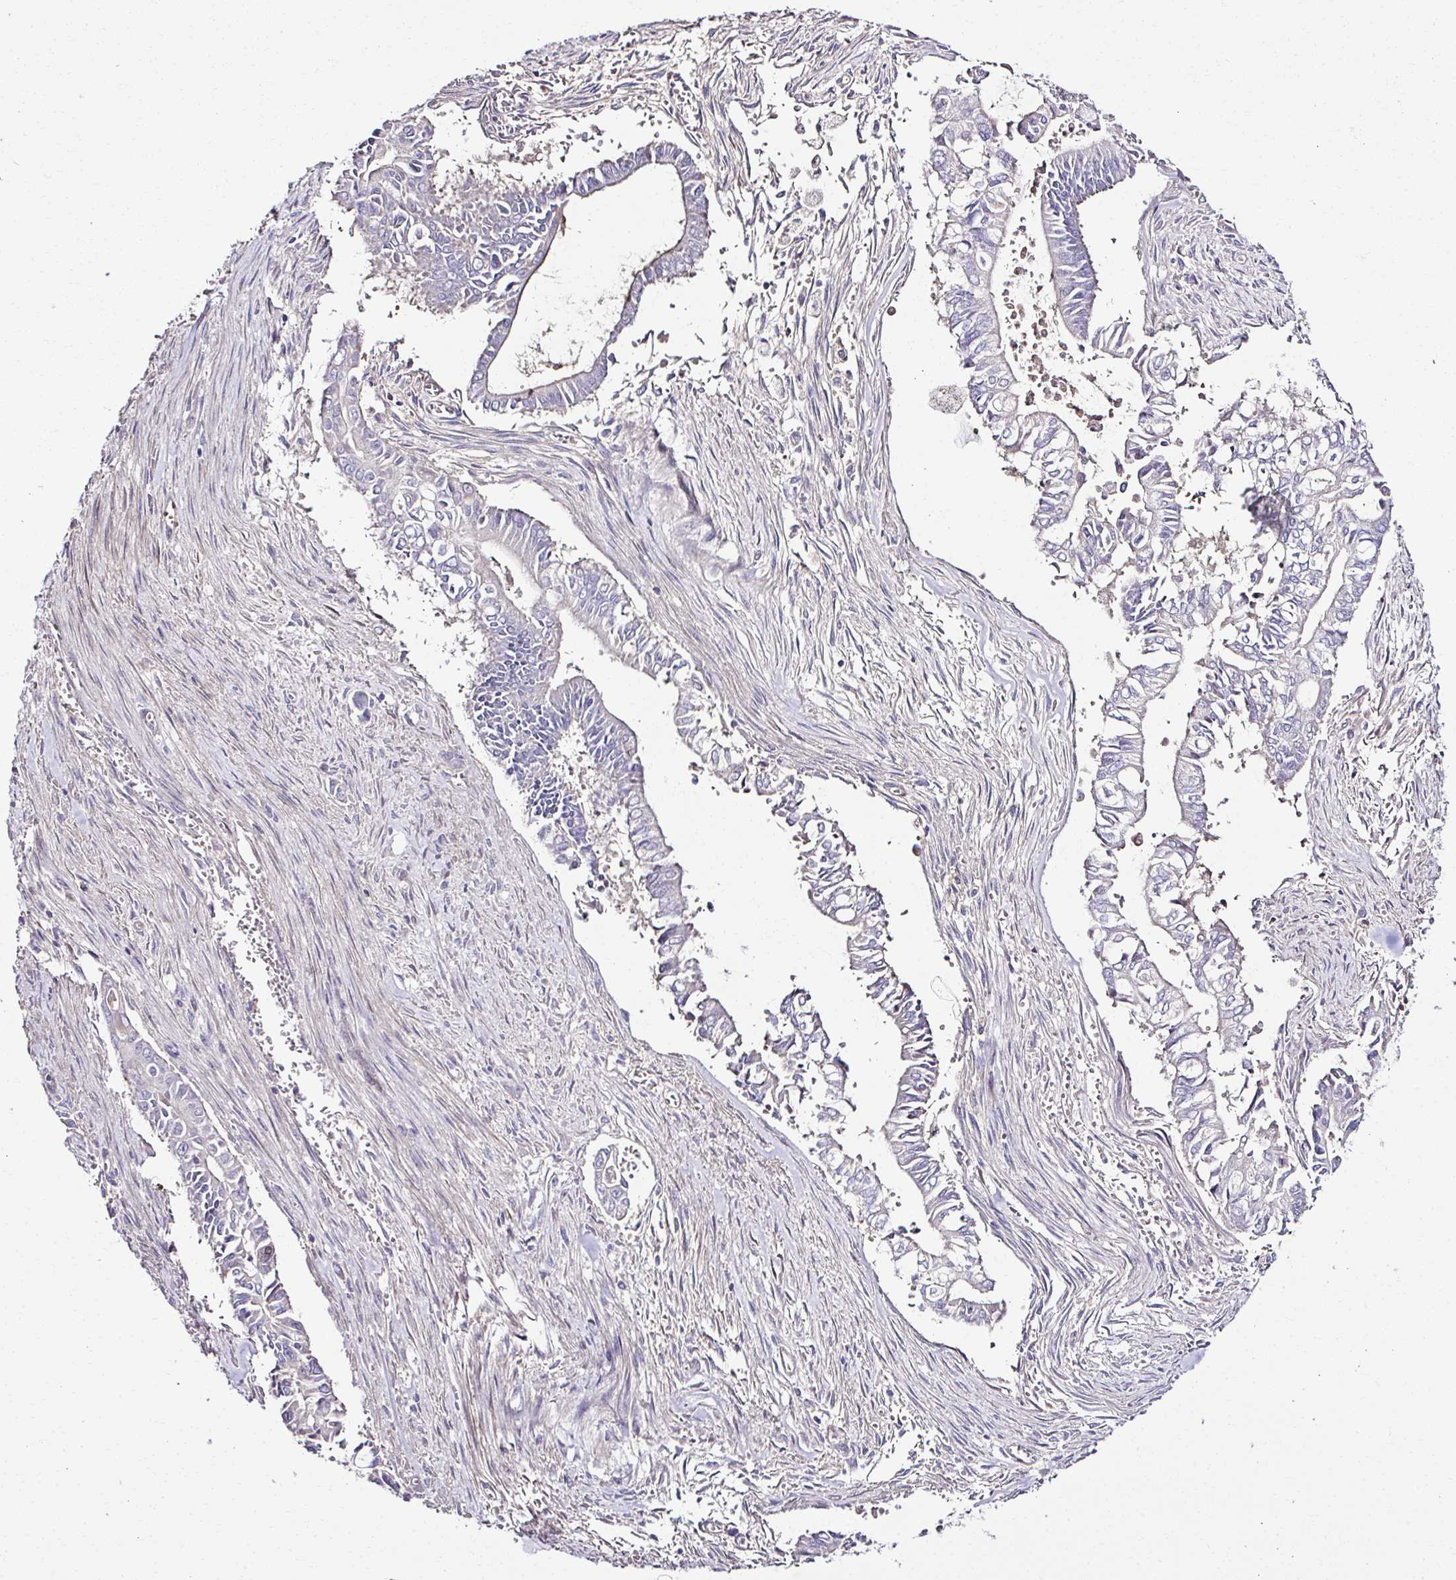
{"staining": {"intensity": "negative", "quantity": "none", "location": "none"}, "tissue": "pancreatic cancer", "cell_type": "Tumor cells", "image_type": "cancer", "snomed": [{"axis": "morphology", "description": "Adenocarcinoma, NOS"}, {"axis": "topography", "description": "Pancreas"}], "caption": "Pancreatic cancer was stained to show a protein in brown. There is no significant expression in tumor cells. The staining was performed using DAB (3,3'-diaminobenzidine) to visualize the protein expression in brown, while the nuclei were stained in blue with hematoxylin (Magnification: 20x).", "gene": "CCDC85C", "patient": {"sex": "male", "age": 68}}